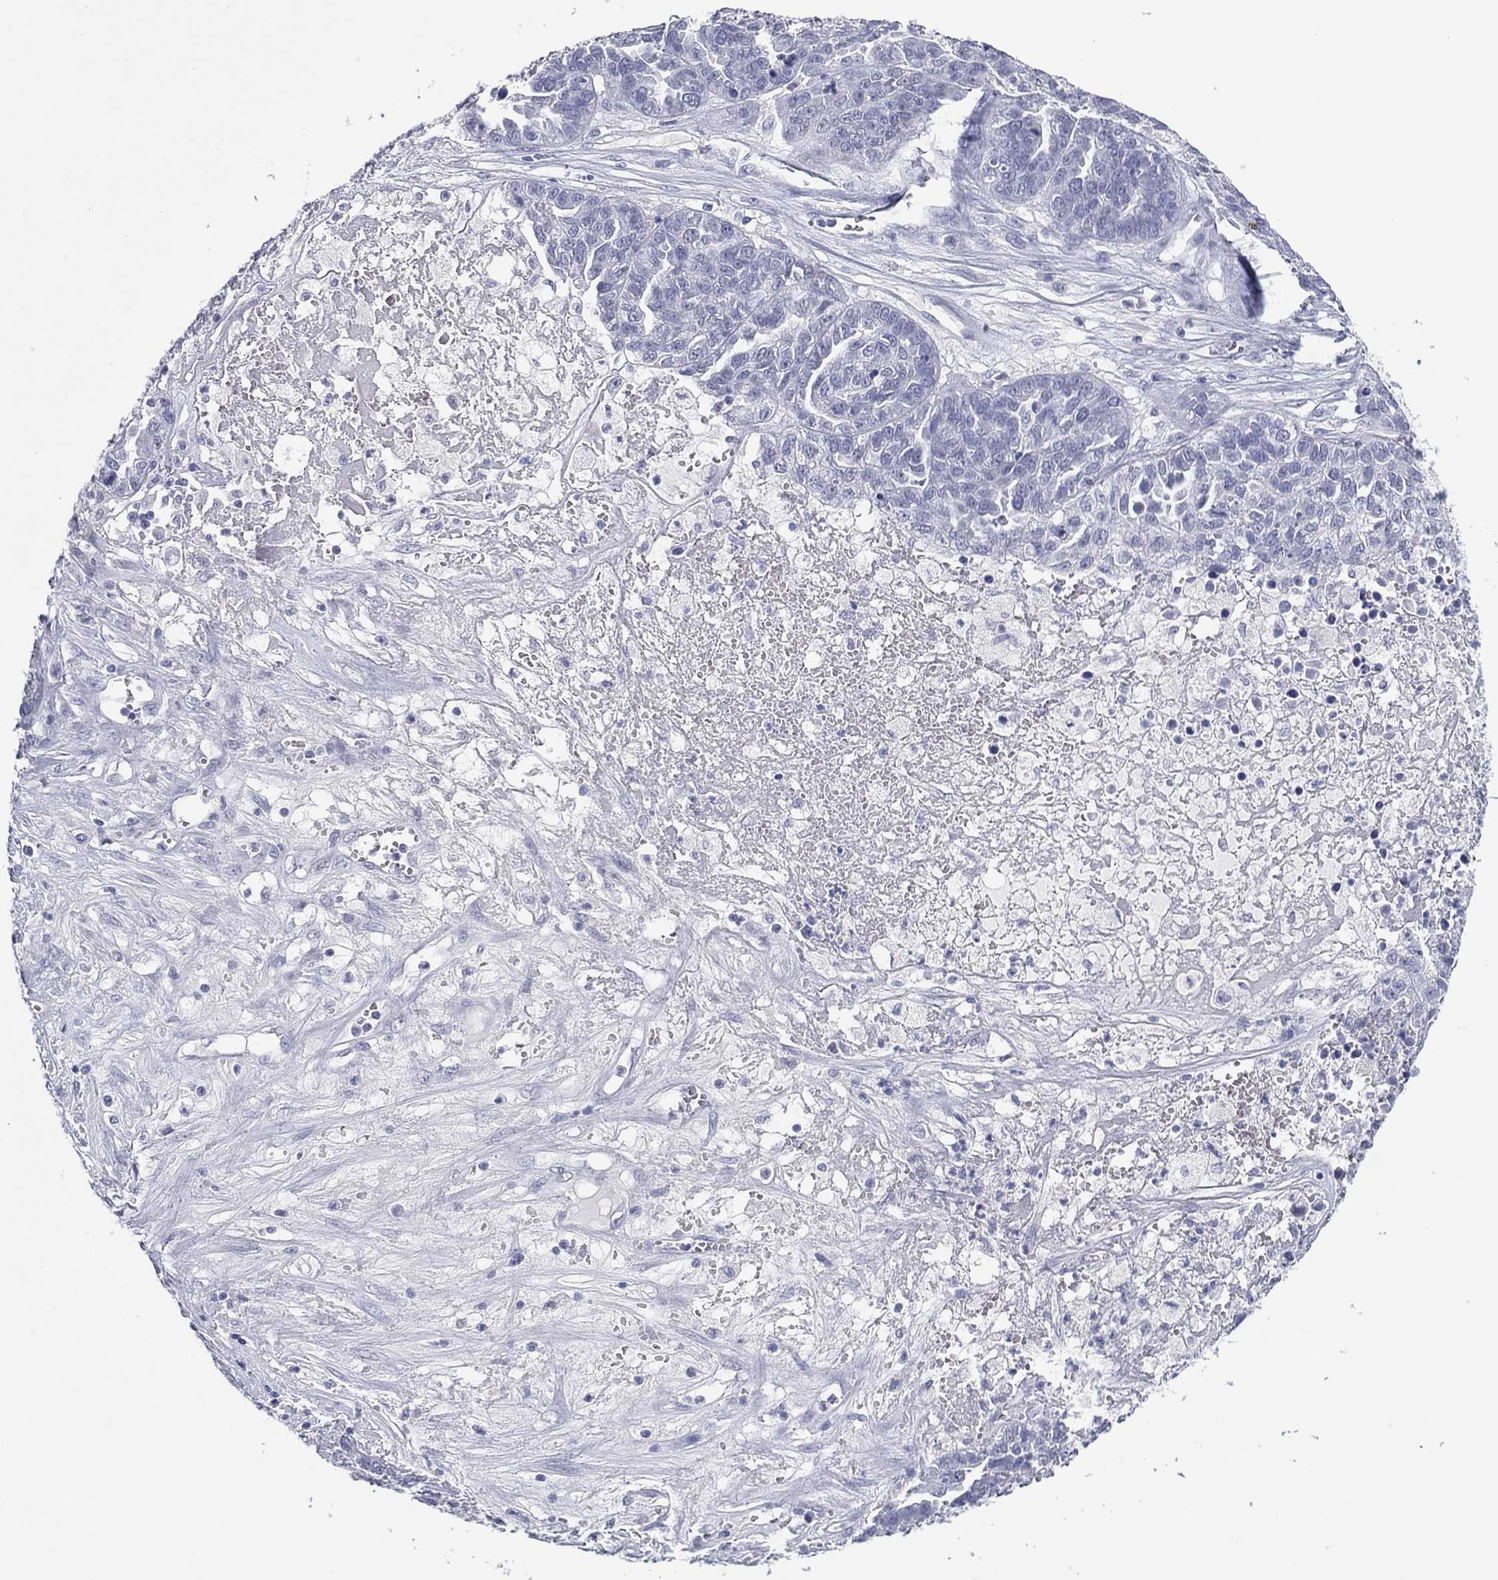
{"staining": {"intensity": "negative", "quantity": "none", "location": "none"}, "tissue": "ovarian cancer", "cell_type": "Tumor cells", "image_type": "cancer", "snomed": [{"axis": "morphology", "description": "Cystadenocarcinoma, serous, NOS"}, {"axis": "topography", "description": "Ovary"}], "caption": "IHC photomicrograph of neoplastic tissue: human ovarian serous cystadenocarcinoma stained with DAB exhibits no significant protein staining in tumor cells.", "gene": "UTF1", "patient": {"sex": "female", "age": 87}}